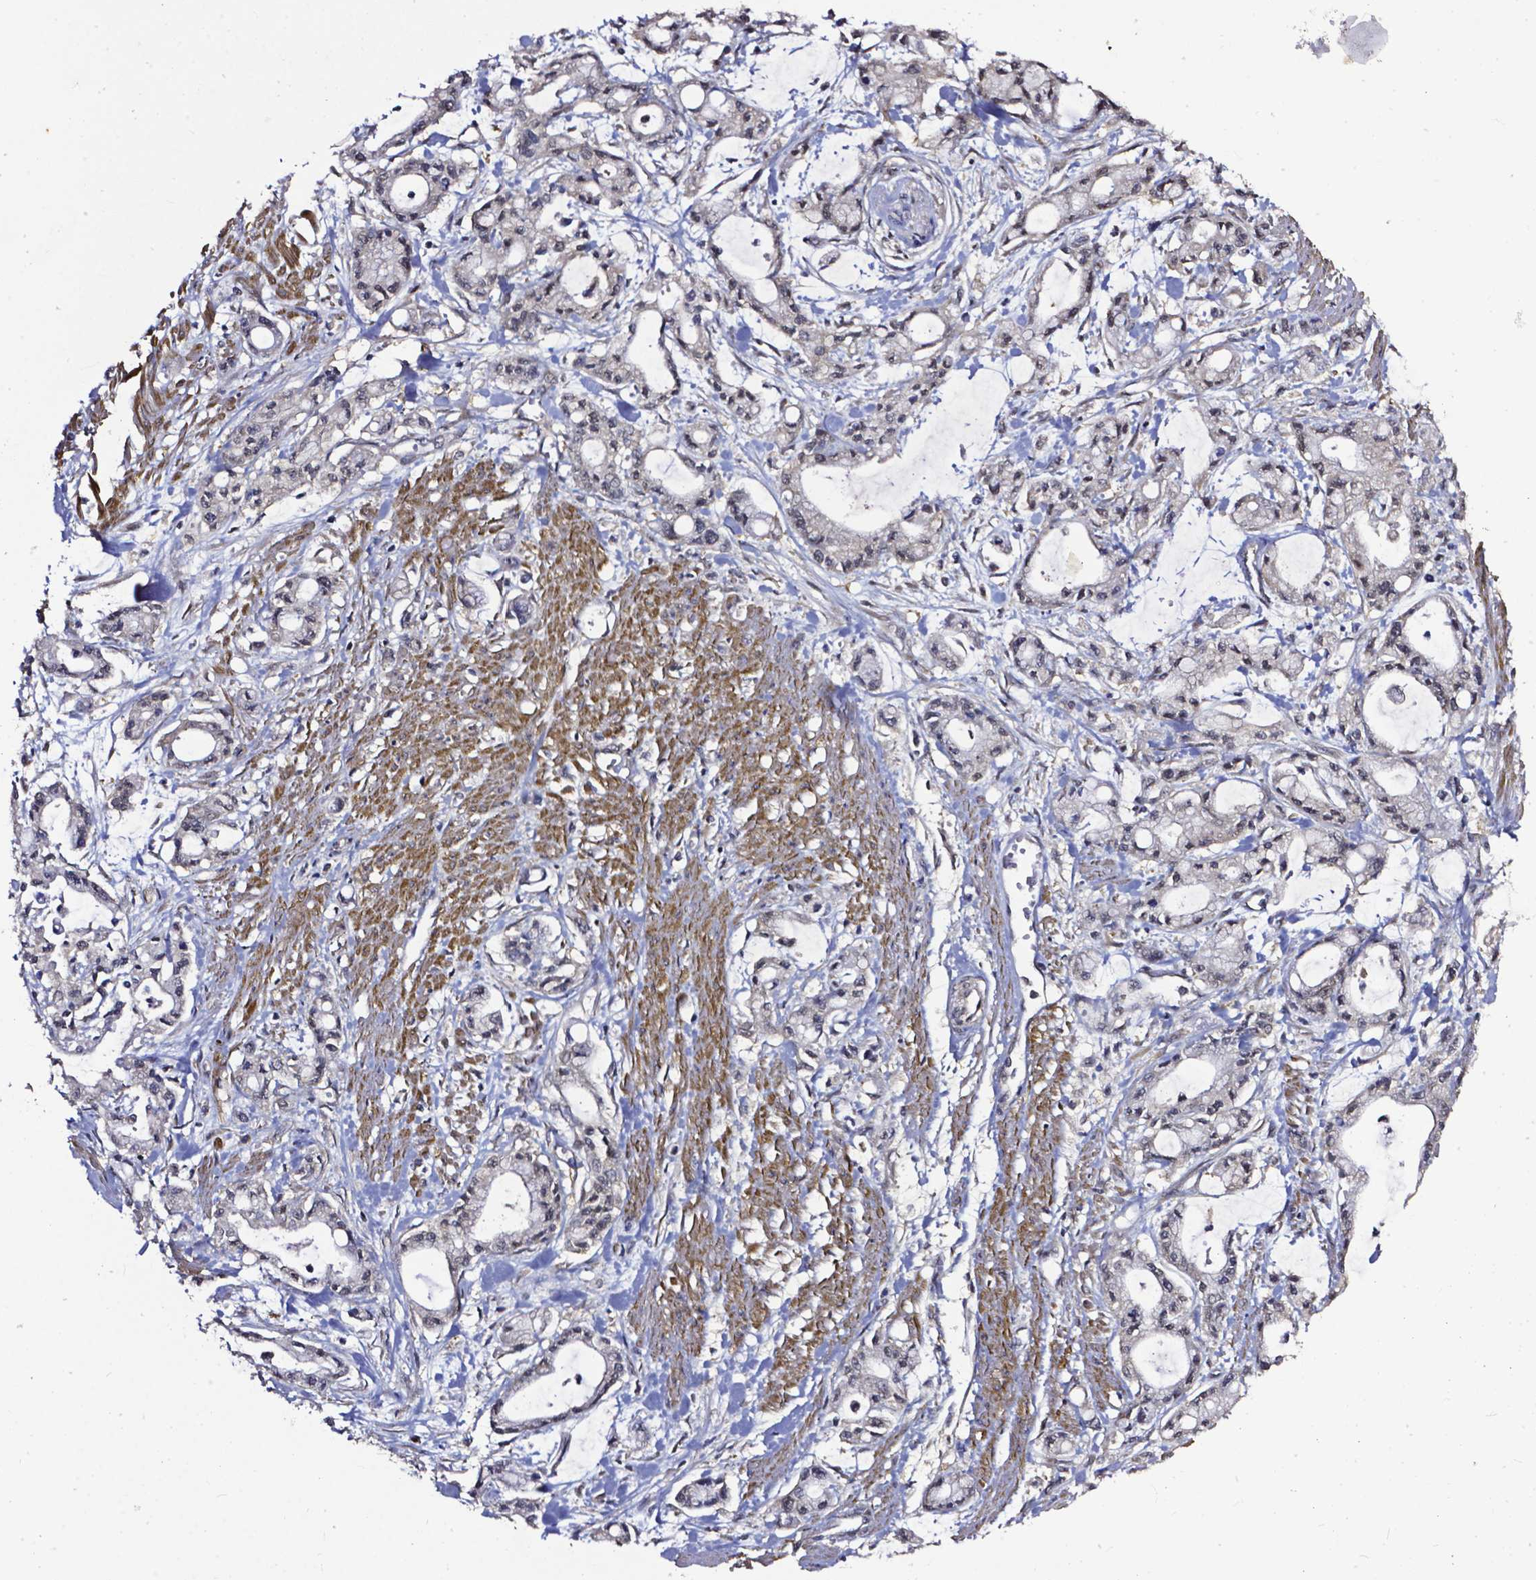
{"staining": {"intensity": "negative", "quantity": "none", "location": "none"}, "tissue": "pancreatic cancer", "cell_type": "Tumor cells", "image_type": "cancer", "snomed": [{"axis": "morphology", "description": "Adenocarcinoma, NOS"}, {"axis": "topography", "description": "Pancreas"}], "caption": "Photomicrograph shows no significant protein staining in tumor cells of pancreatic cancer. Brightfield microscopy of immunohistochemistry stained with DAB (brown) and hematoxylin (blue), captured at high magnification.", "gene": "OTUB1", "patient": {"sex": "male", "age": 48}}